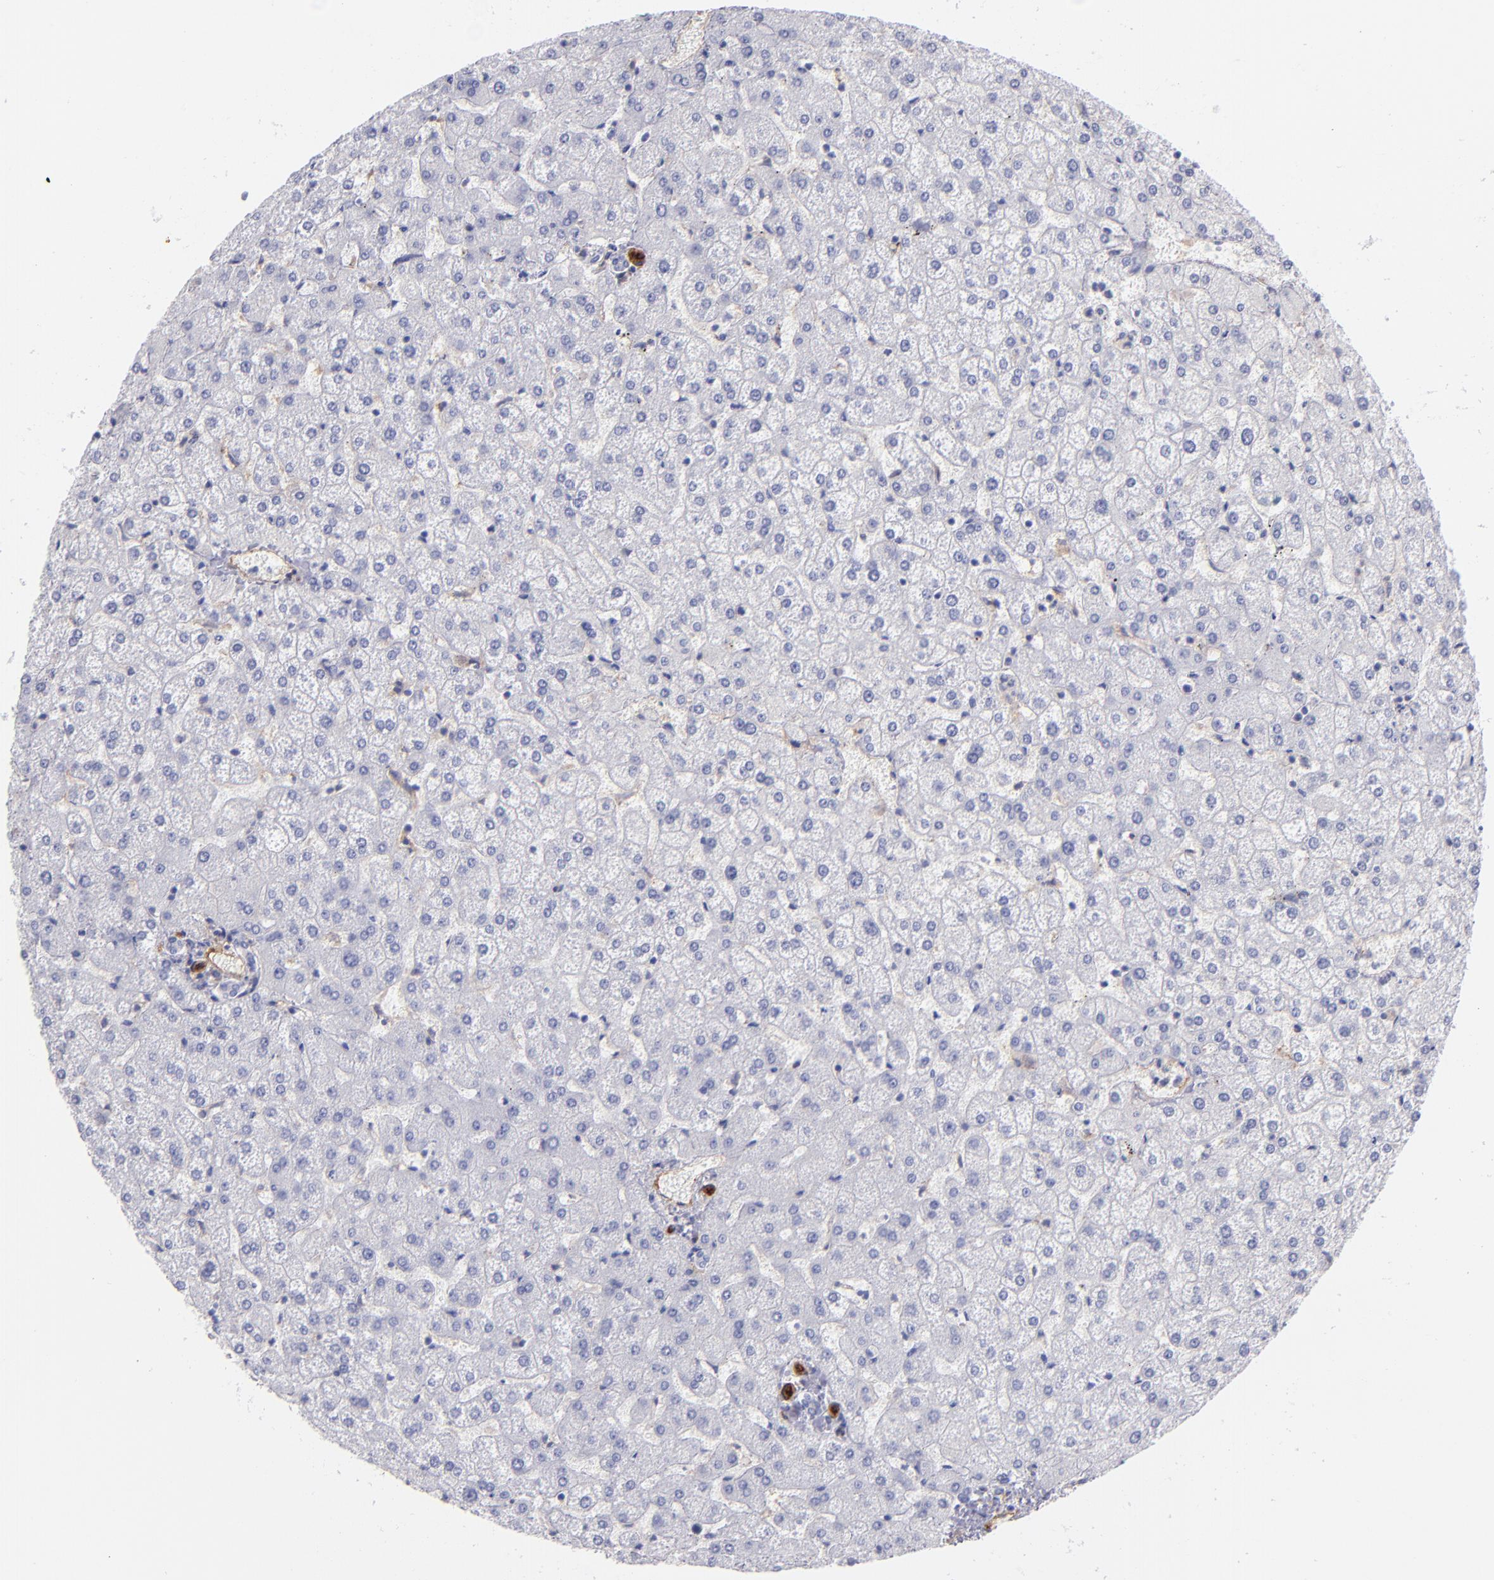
{"staining": {"intensity": "negative", "quantity": "none", "location": "none"}, "tissue": "liver", "cell_type": "Cholangiocytes", "image_type": "normal", "snomed": [{"axis": "morphology", "description": "Normal tissue, NOS"}, {"axis": "topography", "description": "Liver"}], "caption": "A histopathology image of human liver is negative for staining in cholangiocytes. (DAB immunohistochemistry with hematoxylin counter stain).", "gene": "ENTPD1", "patient": {"sex": "female", "age": 32}}